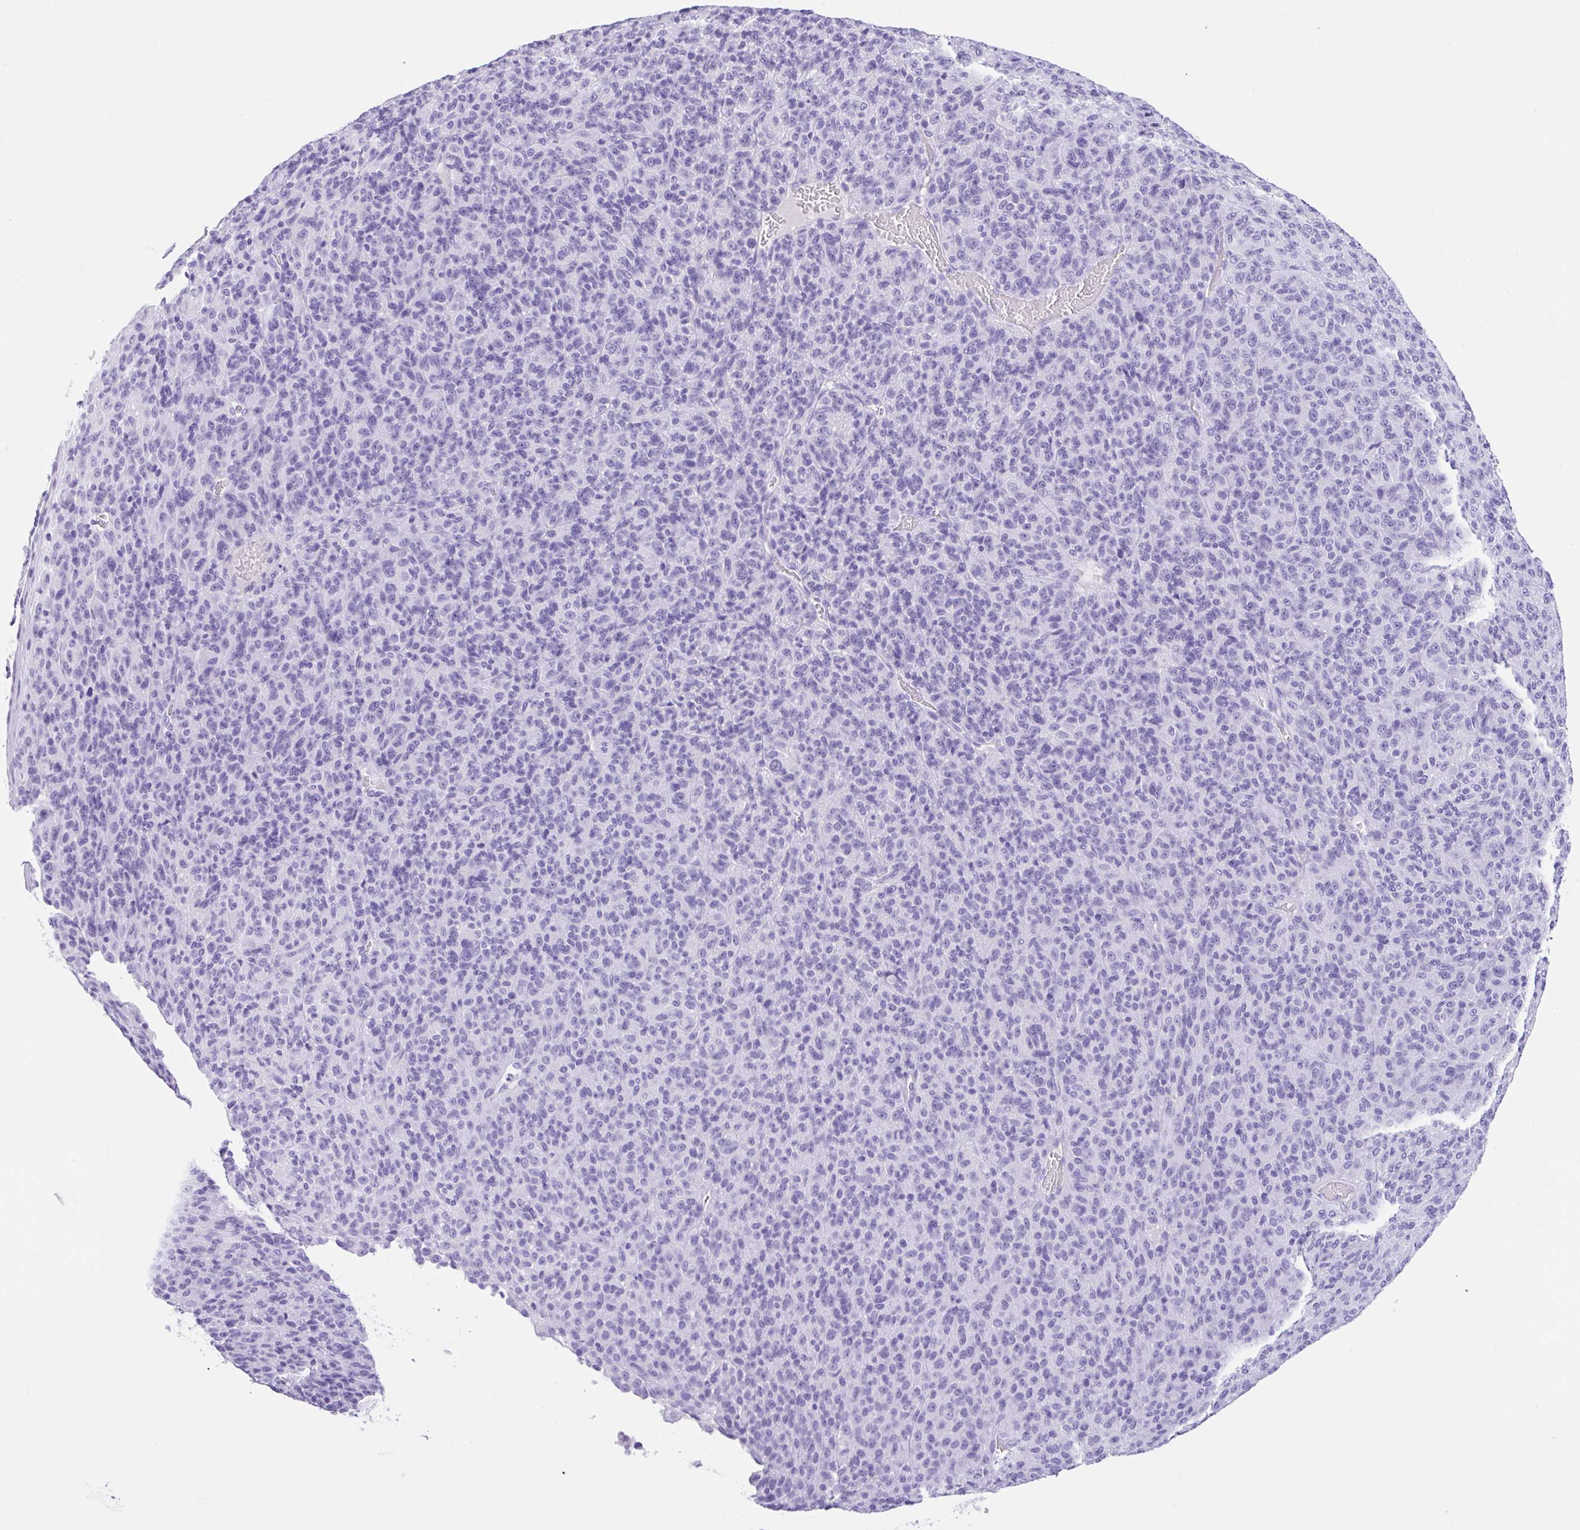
{"staining": {"intensity": "negative", "quantity": "none", "location": "none"}, "tissue": "melanoma", "cell_type": "Tumor cells", "image_type": "cancer", "snomed": [{"axis": "morphology", "description": "Malignant melanoma, Metastatic site"}, {"axis": "topography", "description": "Brain"}], "caption": "High magnification brightfield microscopy of melanoma stained with DAB (brown) and counterstained with hematoxylin (blue): tumor cells show no significant expression.", "gene": "CPA1", "patient": {"sex": "female", "age": 56}}